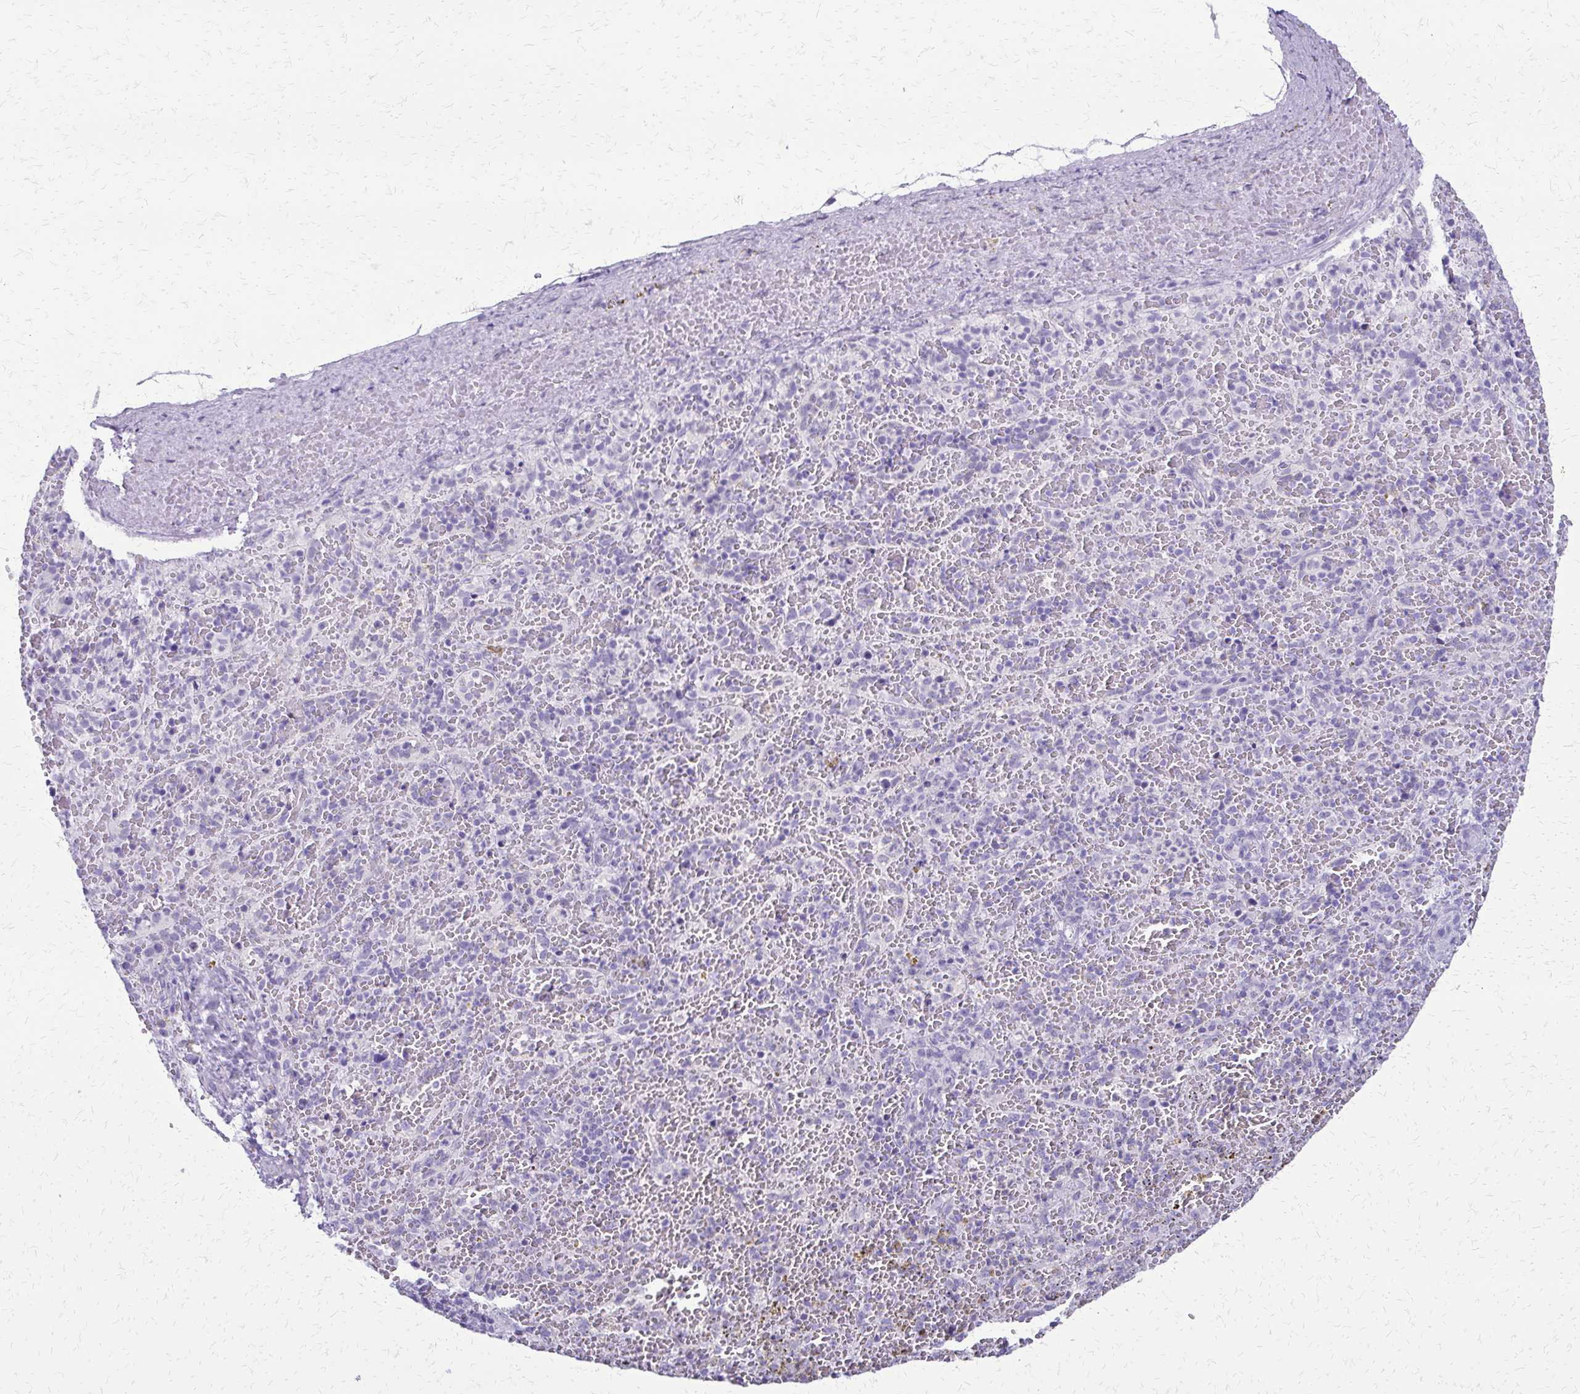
{"staining": {"intensity": "negative", "quantity": "none", "location": "none"}, "tissue": "spleen", "cell_type": "Cells in red pulp", "image_type": "normal", "snomed": [{"axis": "morphology", "description": "Normal tissue, NOS"}, {"axis": "topography", "description": "Spleen"}], "caption": "The micrograph shows no significant positivity in cells in red pulp of spleen. Nuclei are stained in blue.", "gene": "FAM162B", "patient": {"sex": "female", "age": 50}}